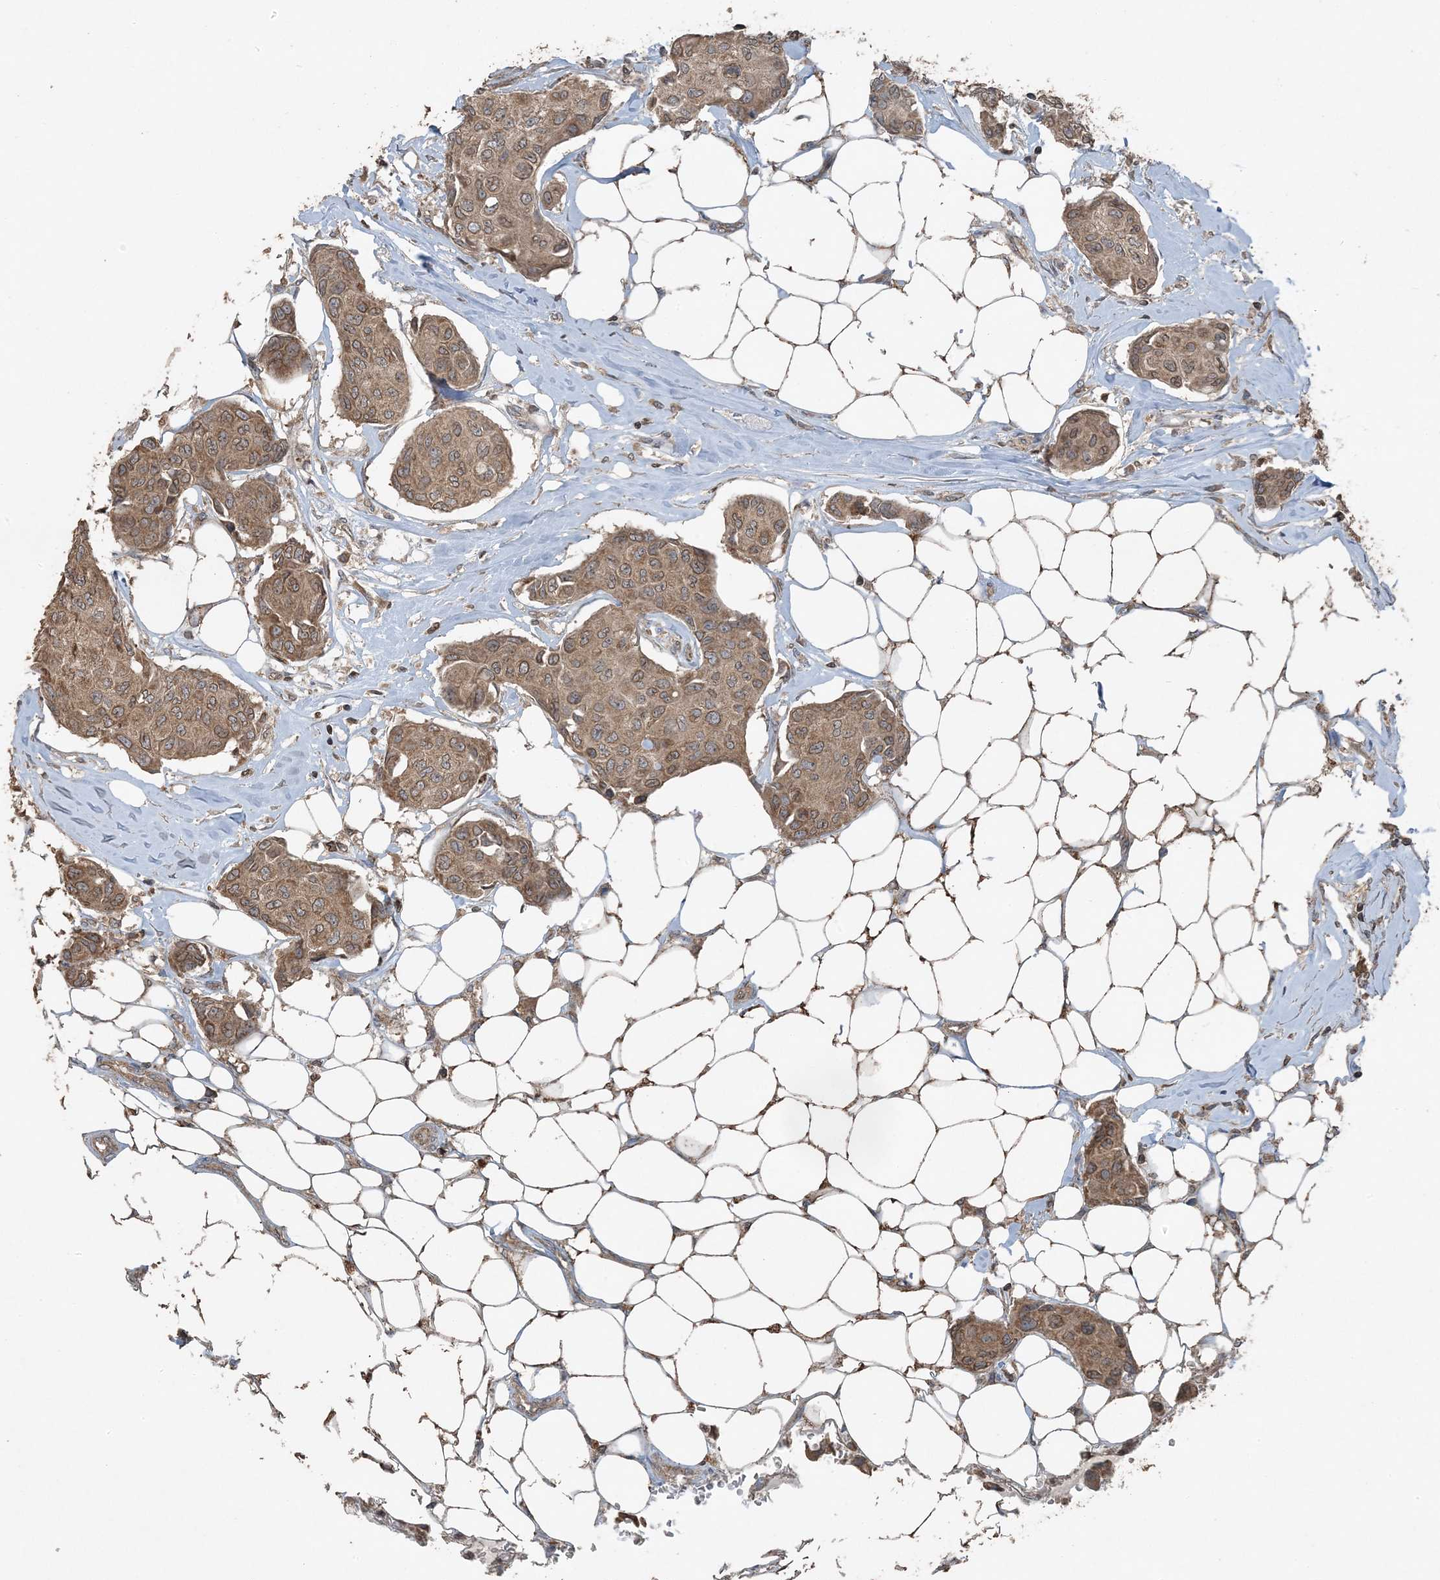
{"staining": {"intensity": "moderate", "quantity": ">75%", "location": "cytoplasmic/membranous,nuclear"}, "tissue": "breast cancer", "cell_type": "Tumor cells", "image_type": "cancer", "snomed": [{"axis": "morphology", "description": "Duct carcinoma"}, {"axis": "topography", "description": "Breast"}], "caption": "An immunohistochemistry micrograph of neoplastic tissue is shown. Protein staining in brown labels moderate cytoplasmic/membranous and nuclear positivity in breast invasive ductal carcinoma within tumor cells.", "gene": "ZFAND2B", "patient": {"sex": "female", "age": 80}}